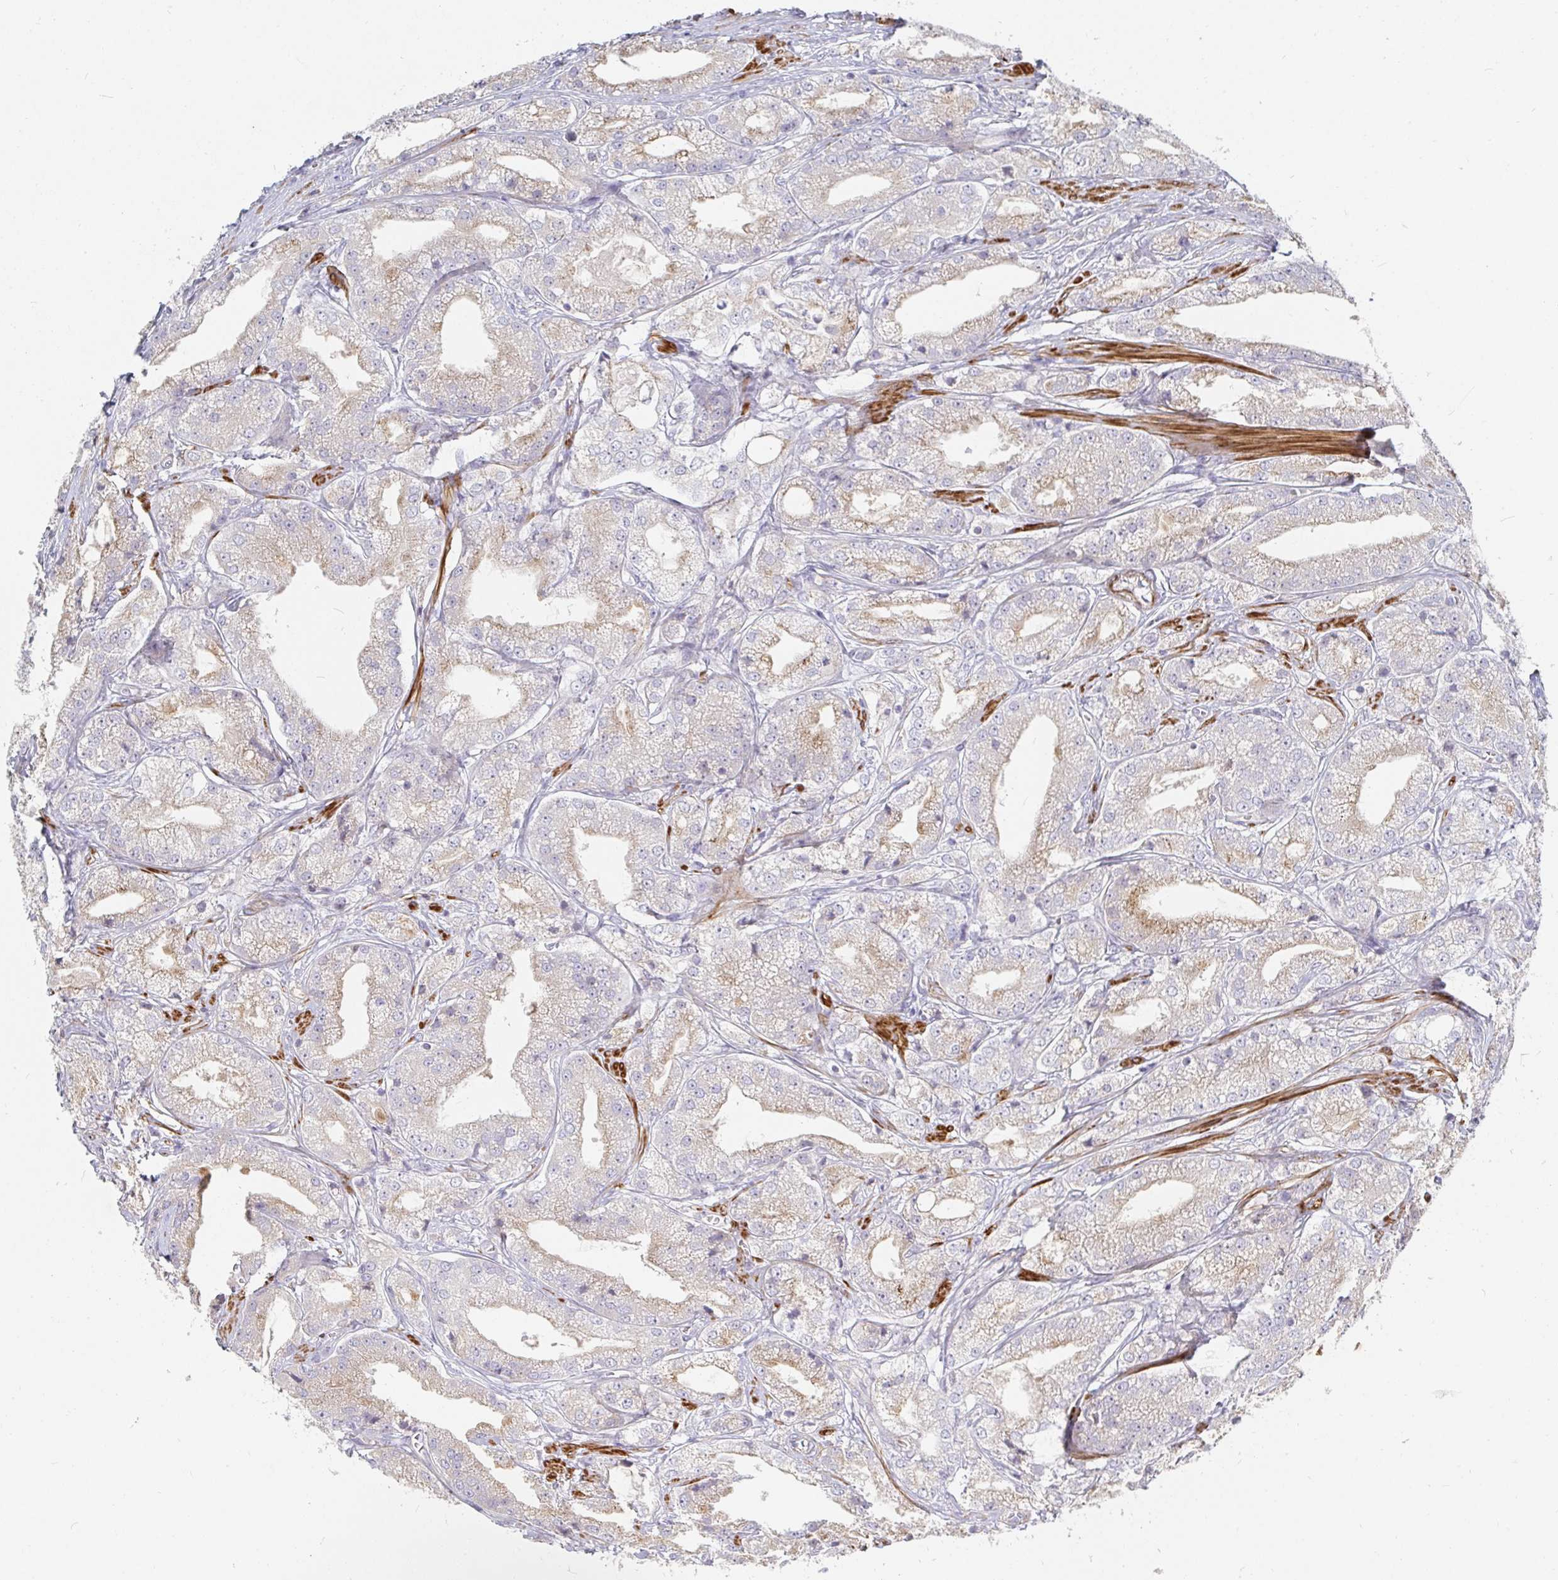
{"staining": {"intensity": "weak", "quantity": "<25%", "location": "cytoplasmic/membranous"}, "tissue": "prostate cancer", "cell_type": "Tumor cells", "image_type": "cancer", "snomed": [{"axis": "morphology", "description": "Adenocarcinoma, High grade"}, {"axis": "topography", "description": "Prostate"}], "caption": "High magnification brightfield microscopy of adenocarcinoma (high-grade) (prostate) stained with DAB (brown) and counterstained with hematoxylin (blue): tumor cells show no significant positivity. (Stains: DAB (3,3'-diaminobenzidine) immunohistochemistry with hematoxylin counter stain, Microscopy: brightfield microscopy at high magnification).", "gene": "SSH2", "patient": {"sex": "male", "age": 61}}